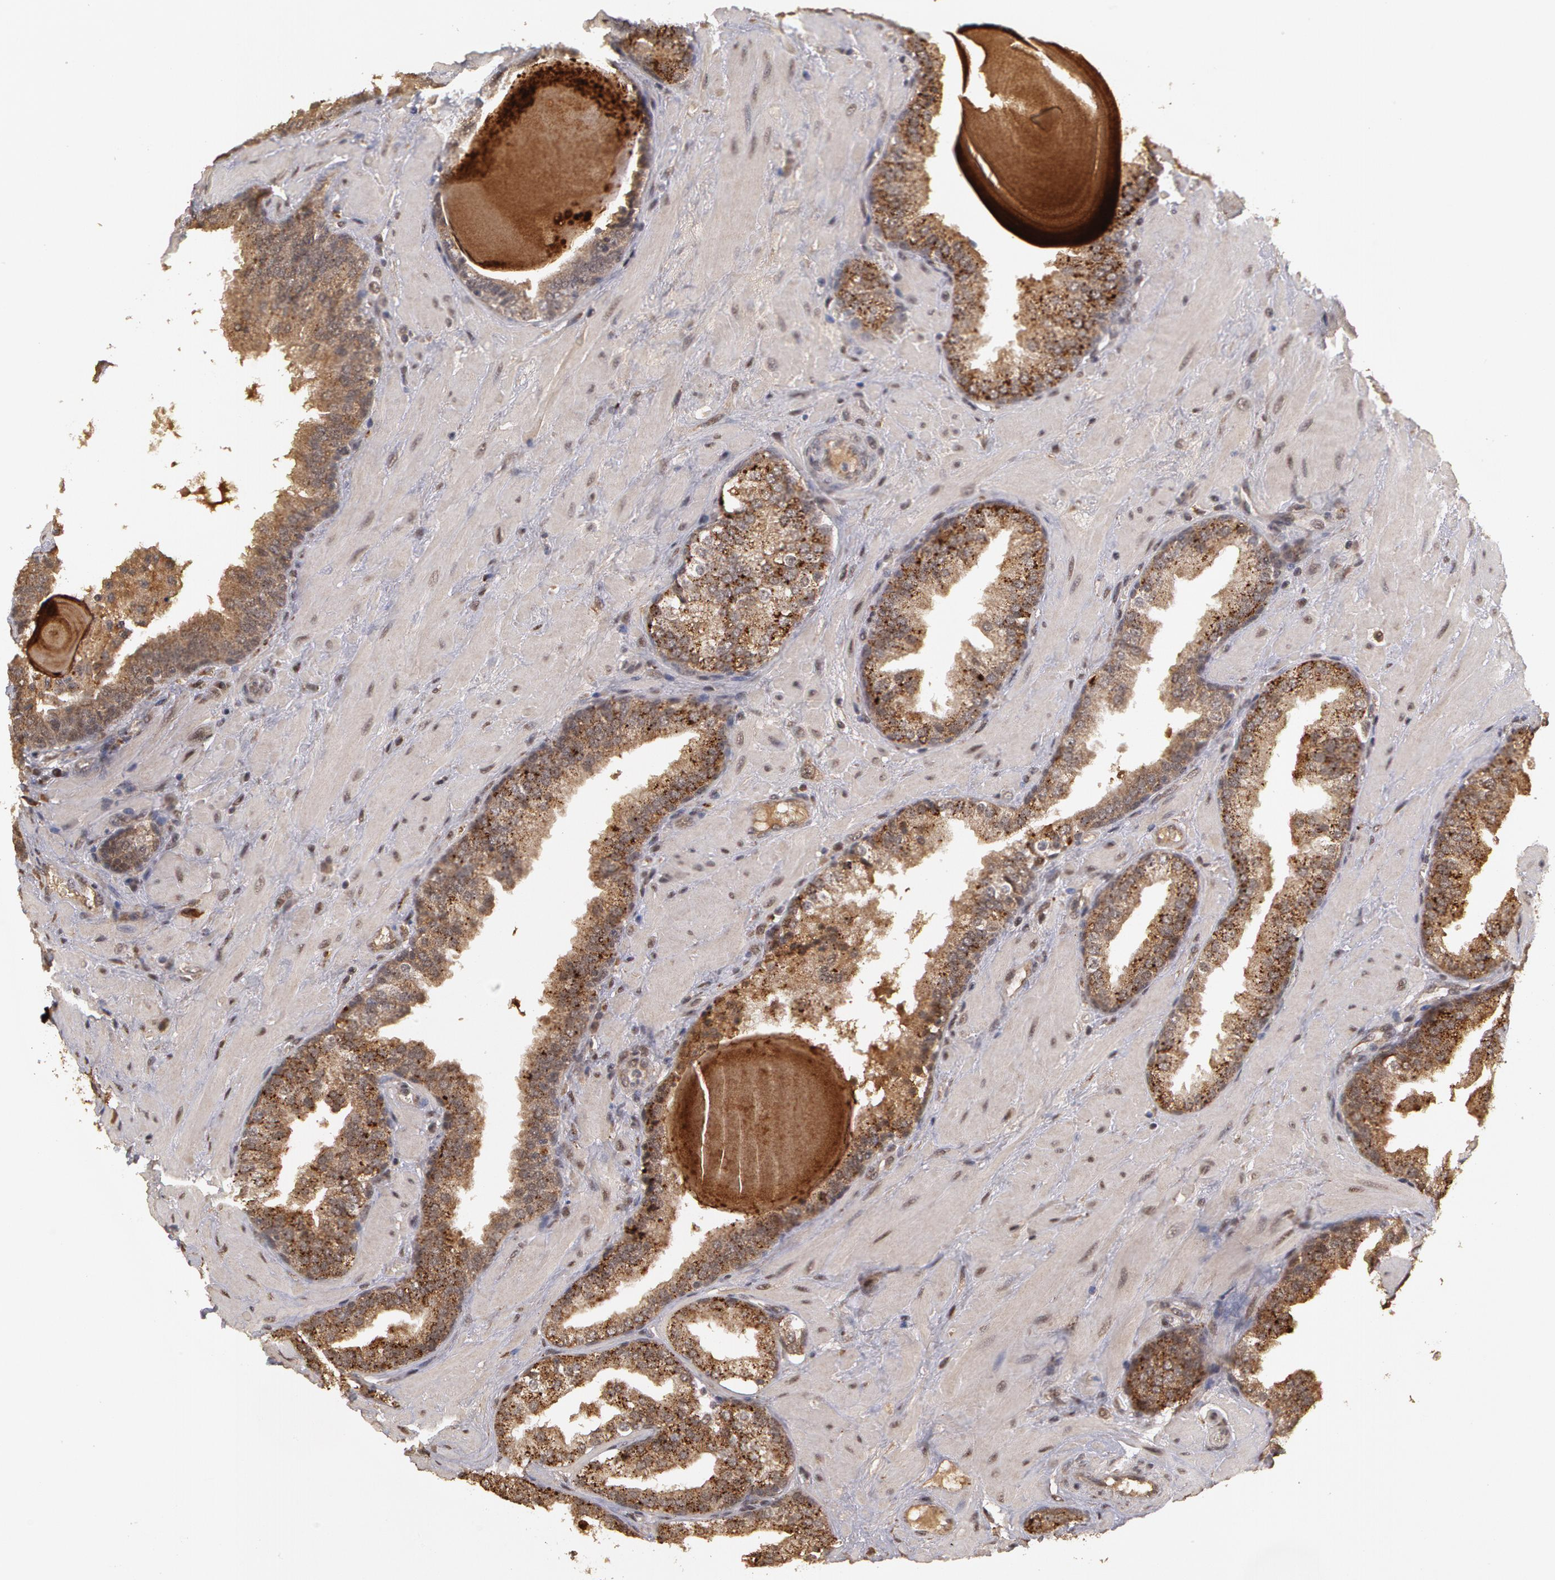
{"staining": {"intensity": "strong", "quantity": ">75%", "location": "cytoplasmic/membranous"}, "tissue": "prostate", "cell_type": "Glandular cells", "image_type": "normal", "snomed": [{"axis": "morphology", "description": "Normal tissue, NOS"}, {"axis": "topography", "description": "Prostate"}], "caption": "Protein staining by immunohistochemistry (IHC) shows strong cytoplasmic/membranous staining in about >75% of glandular cells in normal prostate.", "gene": "GLIS1", "patient": {"sex": "male", "age": 51}}